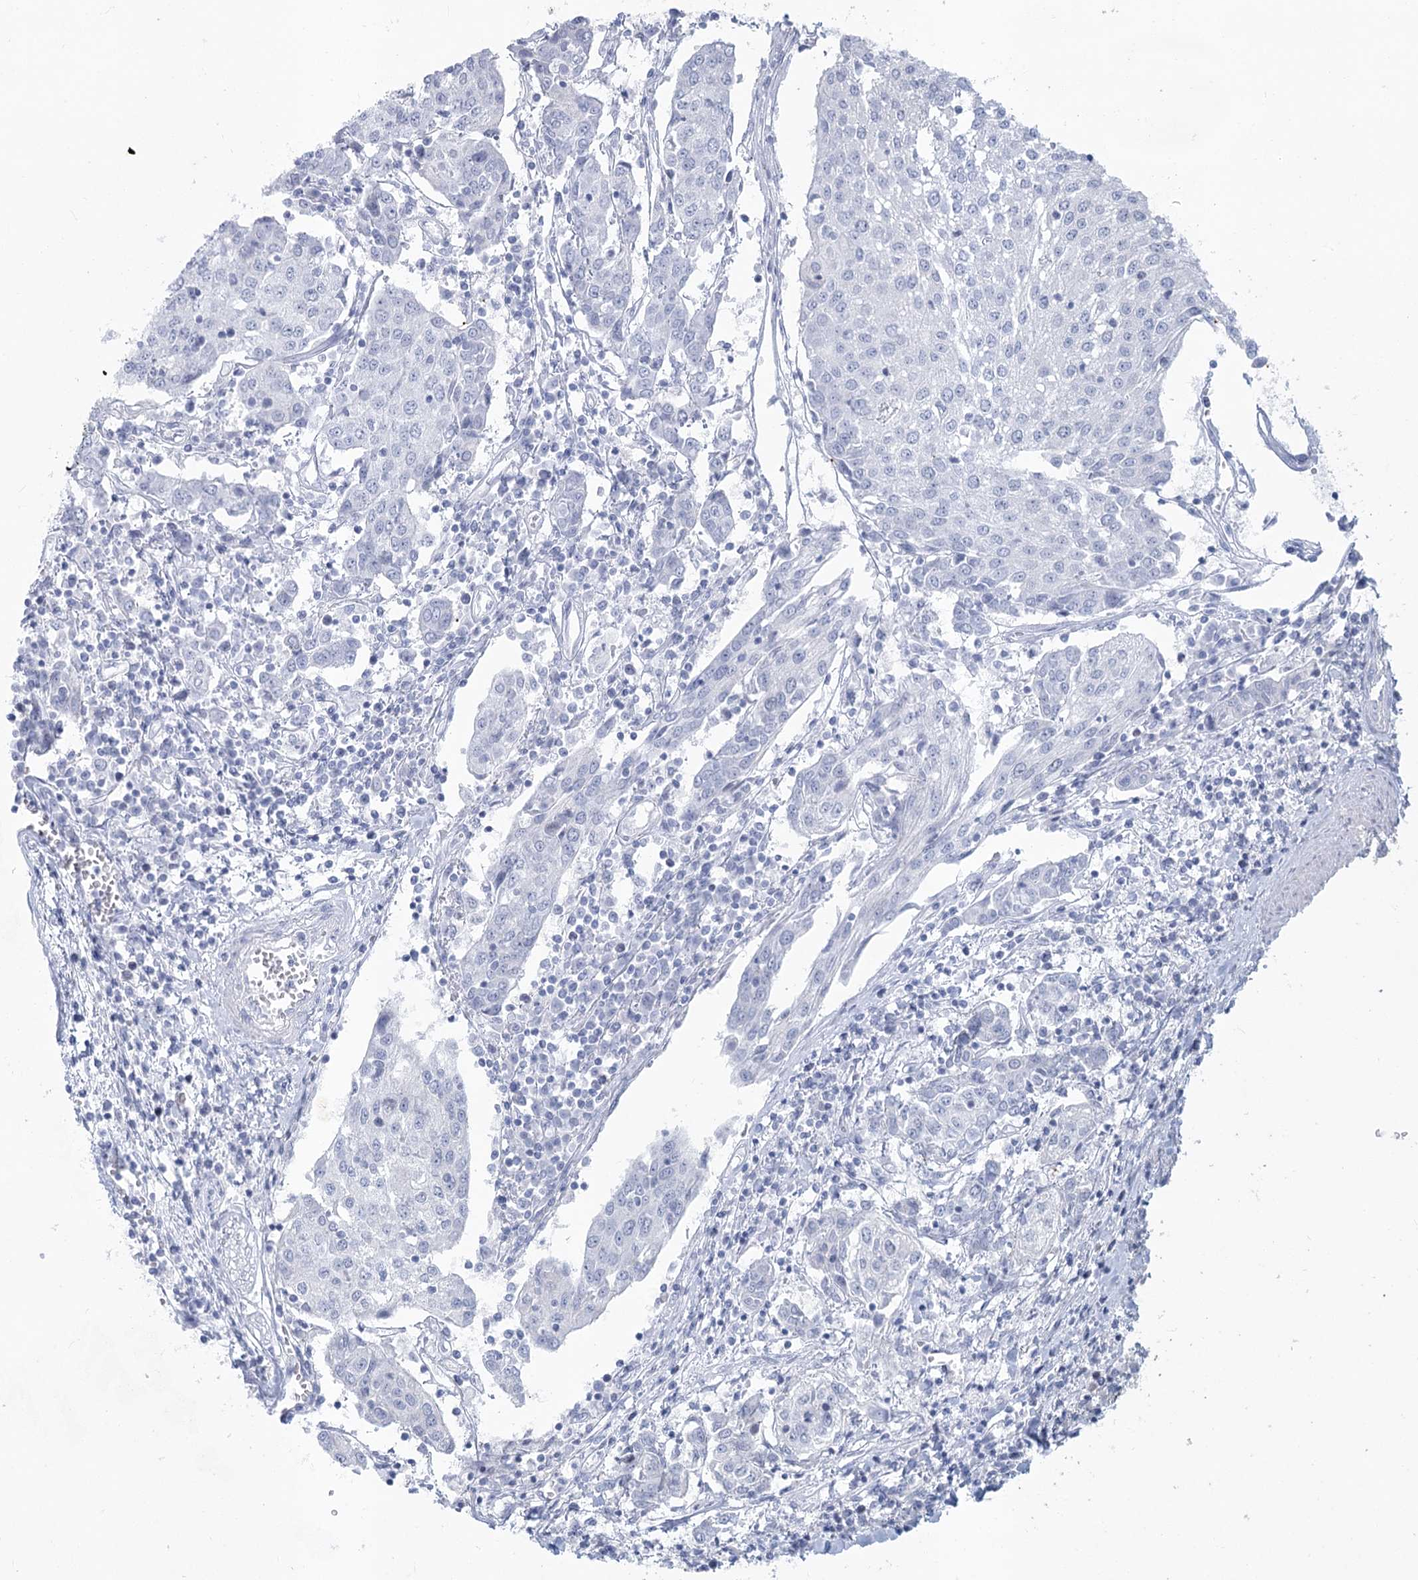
{"staining": {"intensity": "negative", "quantity": "none", "location": "none"}, "tissue": "urothelial cancer", "cell_type": "Tumor cells", "image_type": "cancer", "snomed": [{"axis": "morphology", "description": "Urothelial carcinoma, High grade"}, {"axis": "topography", "description": "Urinary bladder"}], "caption": "Micrograph shows no protein staining in tumor cells of urothelial cancer tissue. (DAB (3,3'-diaminobenzidine) immunohistochemistry with hematoxylin counter stain).", "gene": "ABITRAM", "patient": {"sex": "female", "age": 85}}